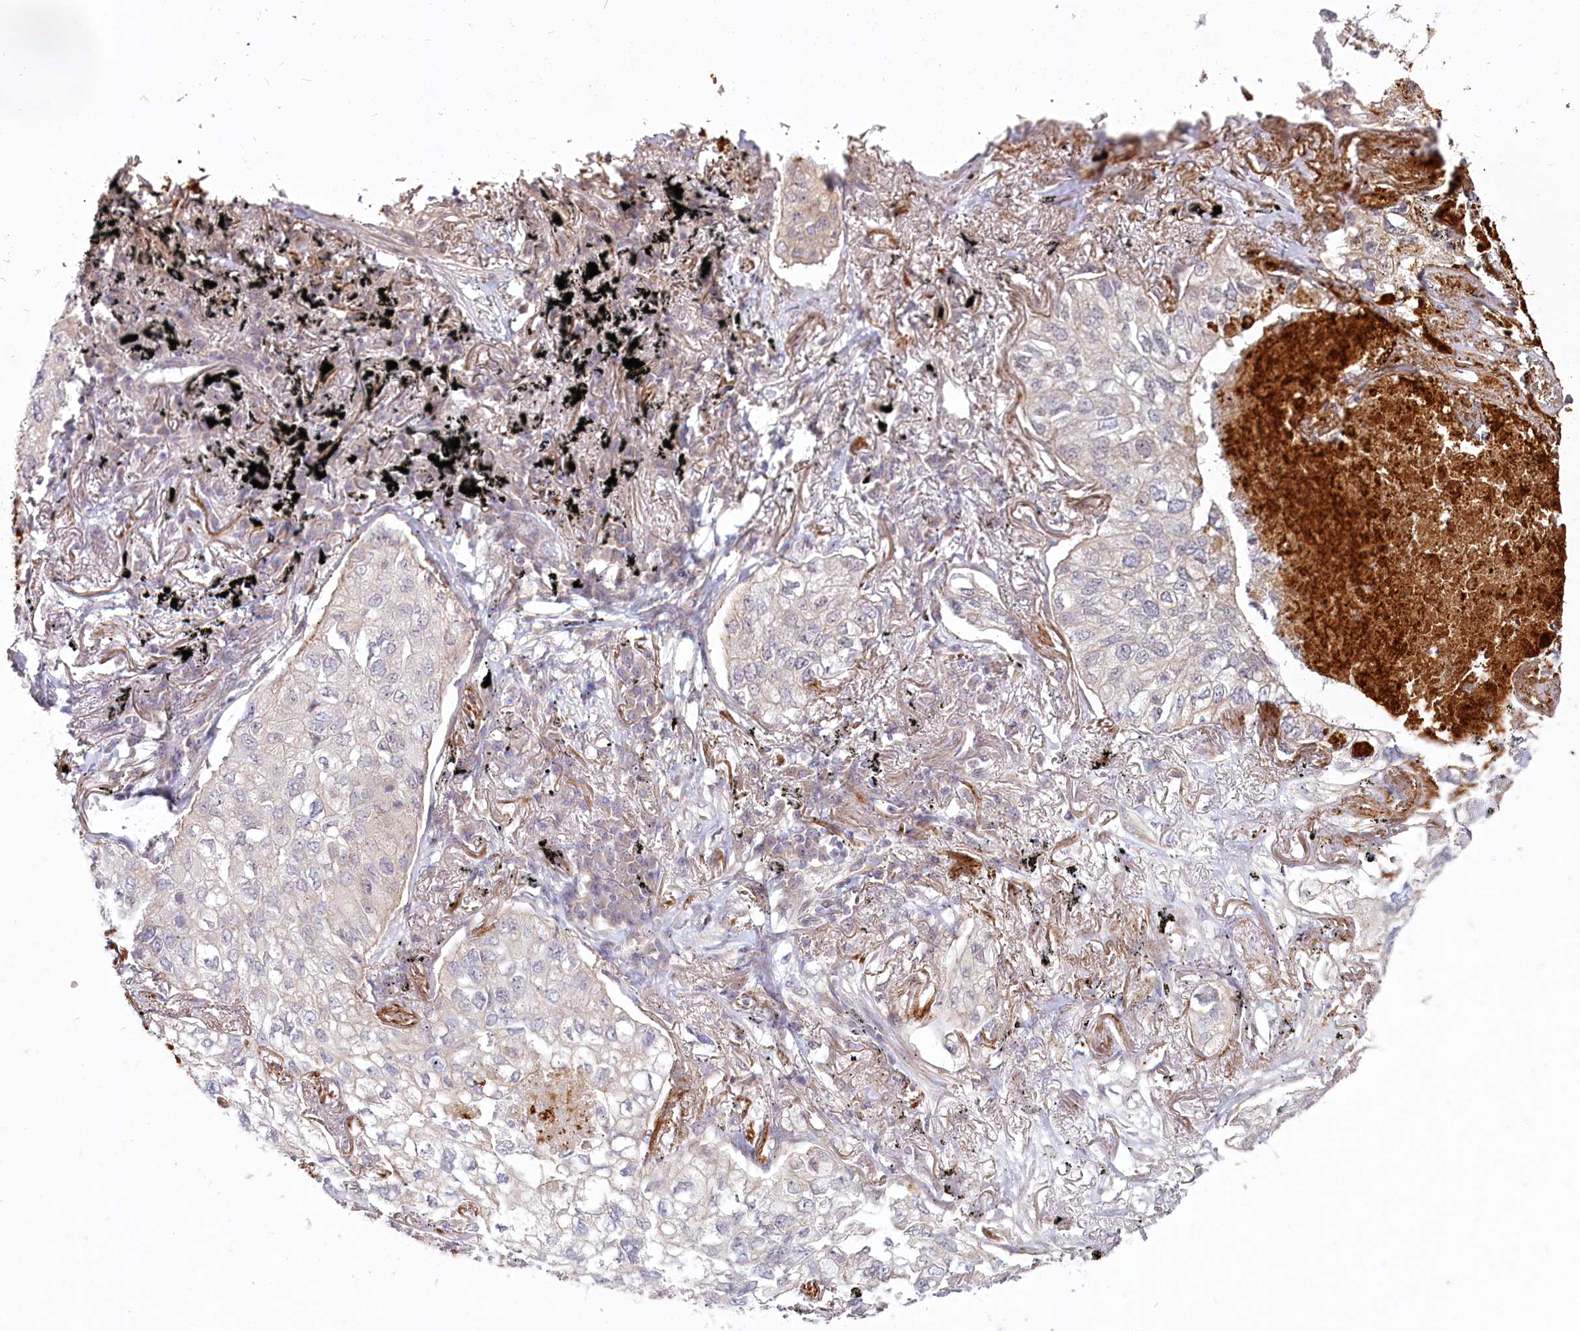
{"staining": {"intensity": "negative", "quantity": "none", "location": "none"}, "tissue": "lung cancer", "cell_type": "Tumor cells", "image_type": "cancer", "snomed": [{"axis": "morphology", "description": "Adenocarcinoma, NOS"}, {"axis": "topography", "description": "Lung"}], "caption": "This is a micrograph of immunohistochemistry (IHC) staining of lung cancer (adenocarcinoma), which shows no staining in tumor cells.", "gene": "SPINK13", "patient": {"sex": "male", "age": 65}}